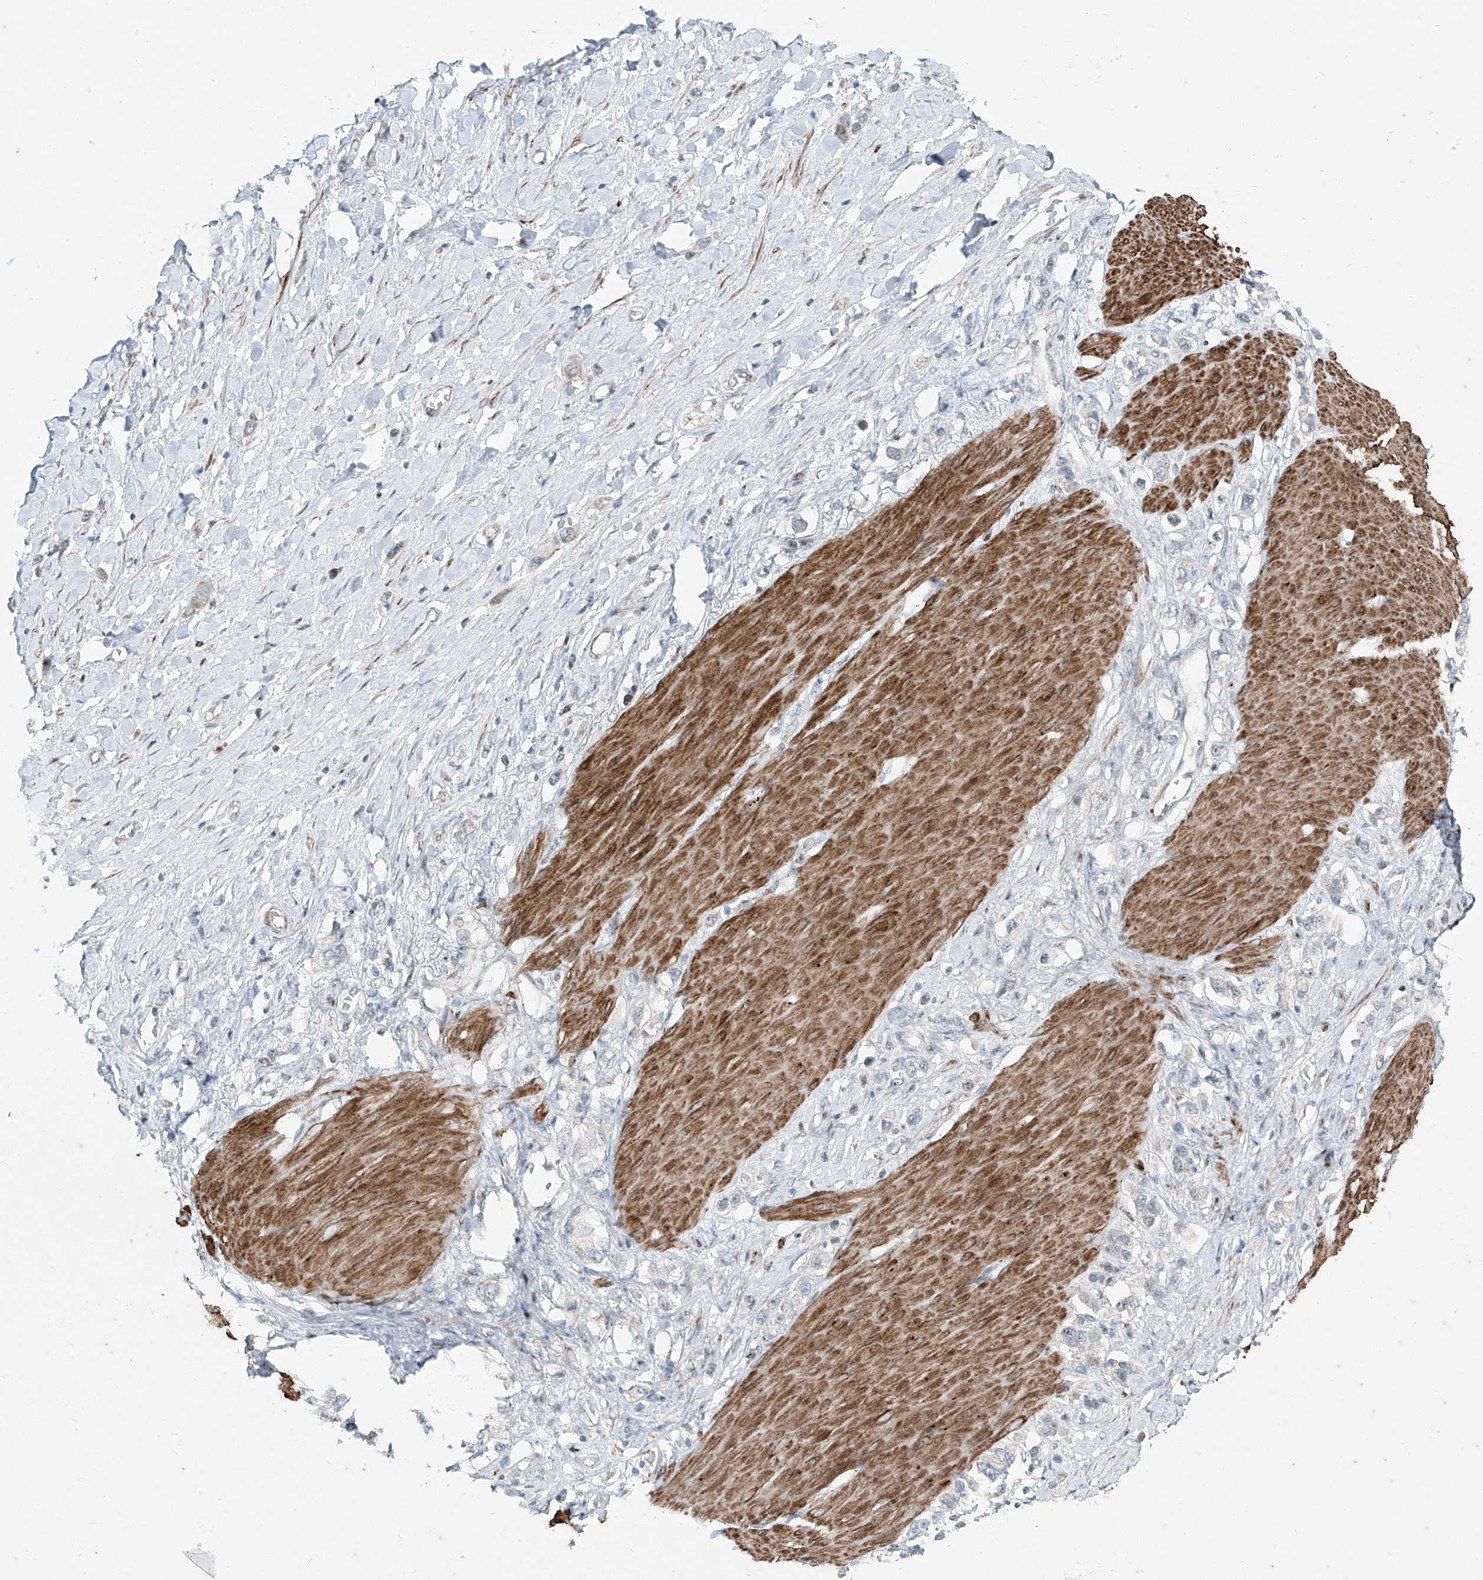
{"staining": {"intensity": "negative", "quantity": "none", "location": "none"}, "tissue": "stomach cancer", "cell_type": "Tumor cells", "image_type": "cancer", "snomed": [{"axis": "morphology", "description": "Normal tissue, NOS"}, {"axis": "morphology", "description": "Adenocarcinoma, NOS"}, {"axis": "topography", "description": "Stomach, upper"}, {"axis": "topography", "description": "Stomach"}], "caption": "Tumor cells are negative for brown protein staining in stomach cancer (adenocarcinoma). The staining was performed using DAB (3,3'-diaminobenzidine) to visualize the protein expression in brown, while the nuclei were stained in blue with hematoxylin (Magnification: 20x).", "gene": "PPCS", "patient": {"sex": "female", "age": 65}}